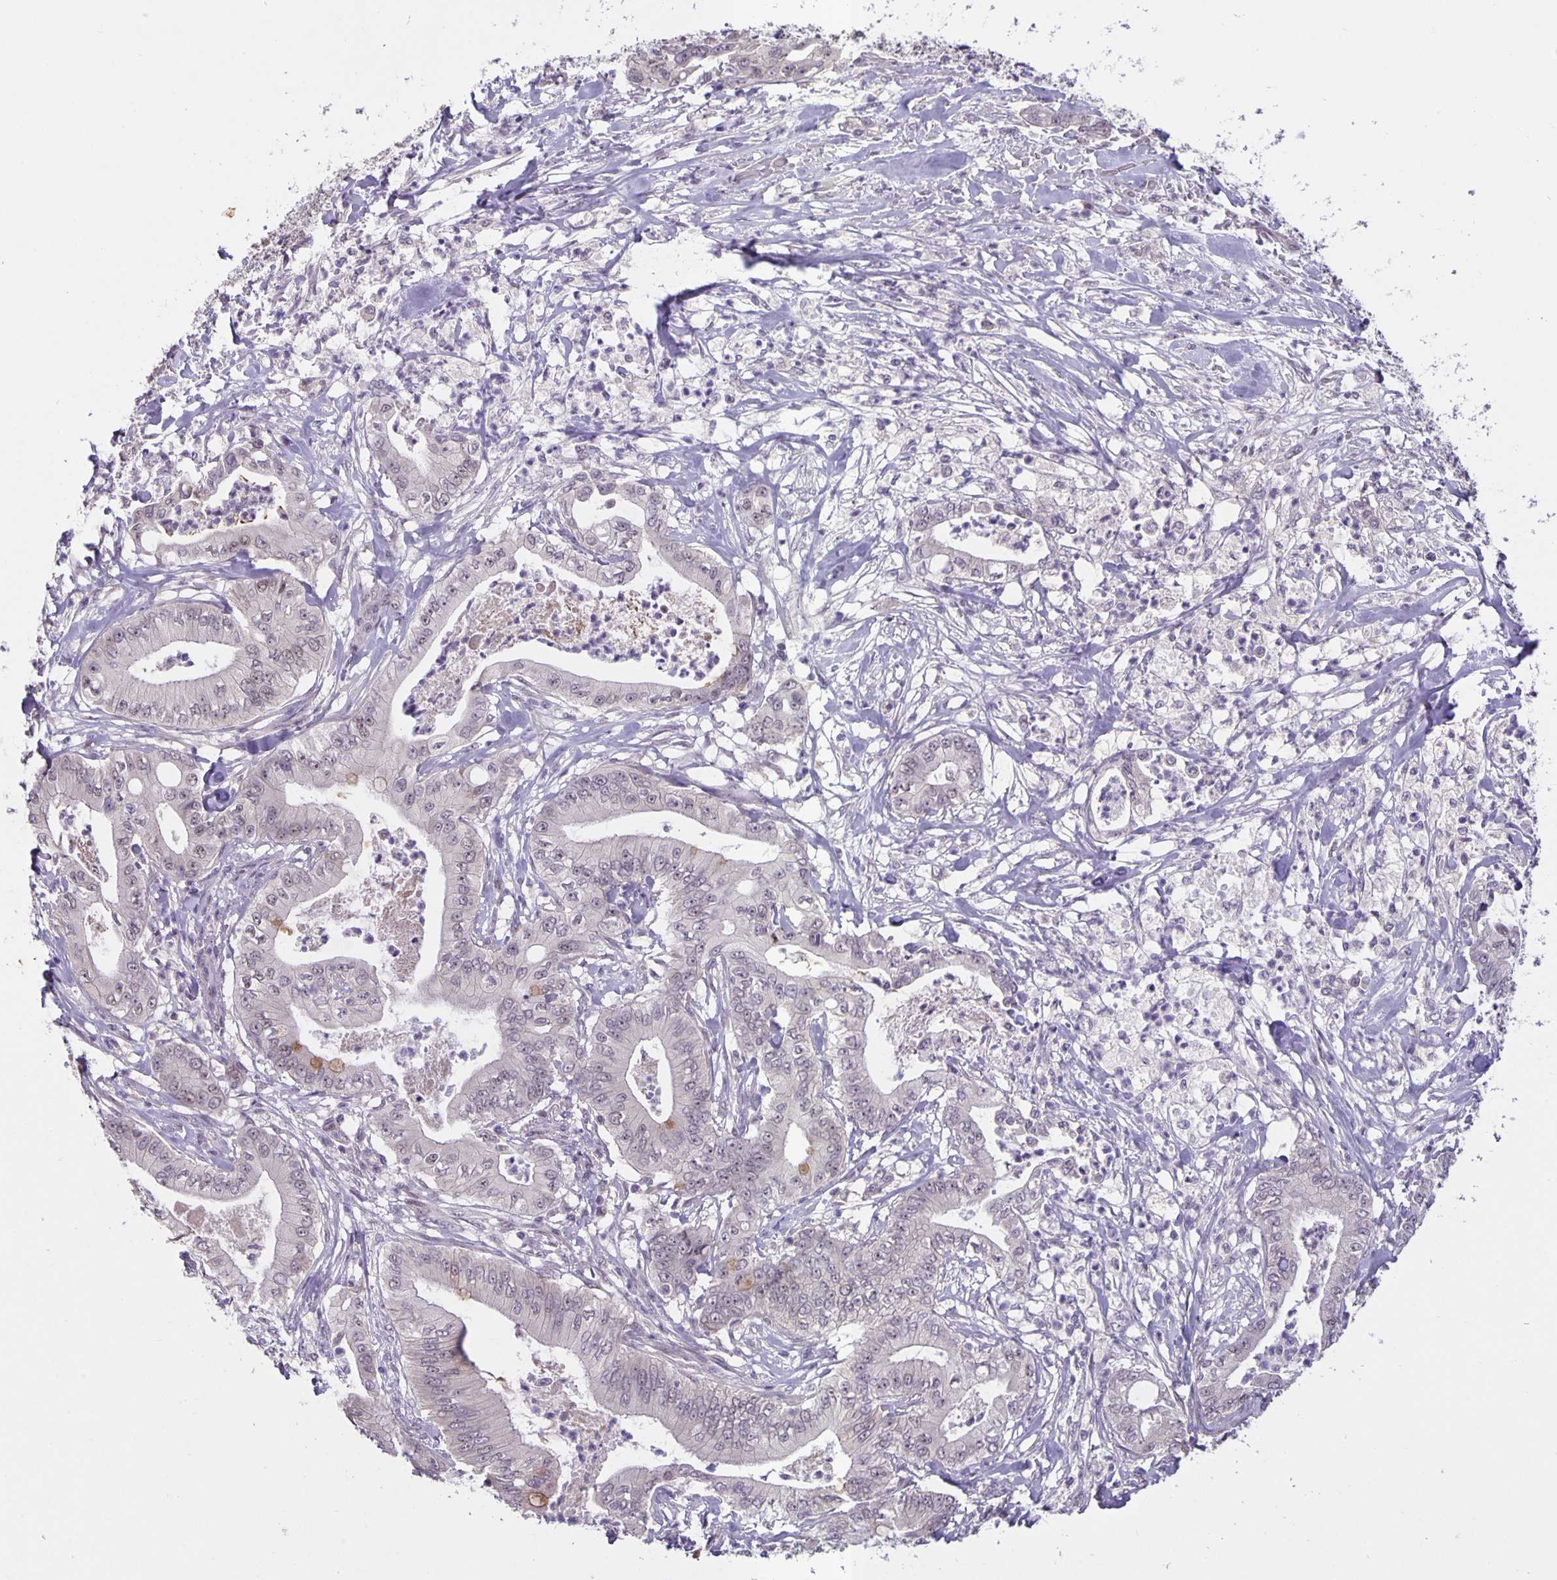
{"staining": {"intensity": "weak", "quantity": "<25%", "location": "cytoplasmic/membranous"}, "tissue": "pancreatic cancer", "cell_type": "Tumor cells", "image_type": "cancer", "snomed": [{"axis": "morphology", "description": "Adenocarcinoma, NOS"}, {"axis": "topography", "description": "Pancreas"}], "caption": "Protein analysis of pancreatic cancer displays no significant staining in tumor cells.", "gene": "ARVCF", "patient": {"sex": "male", "age": 71}}